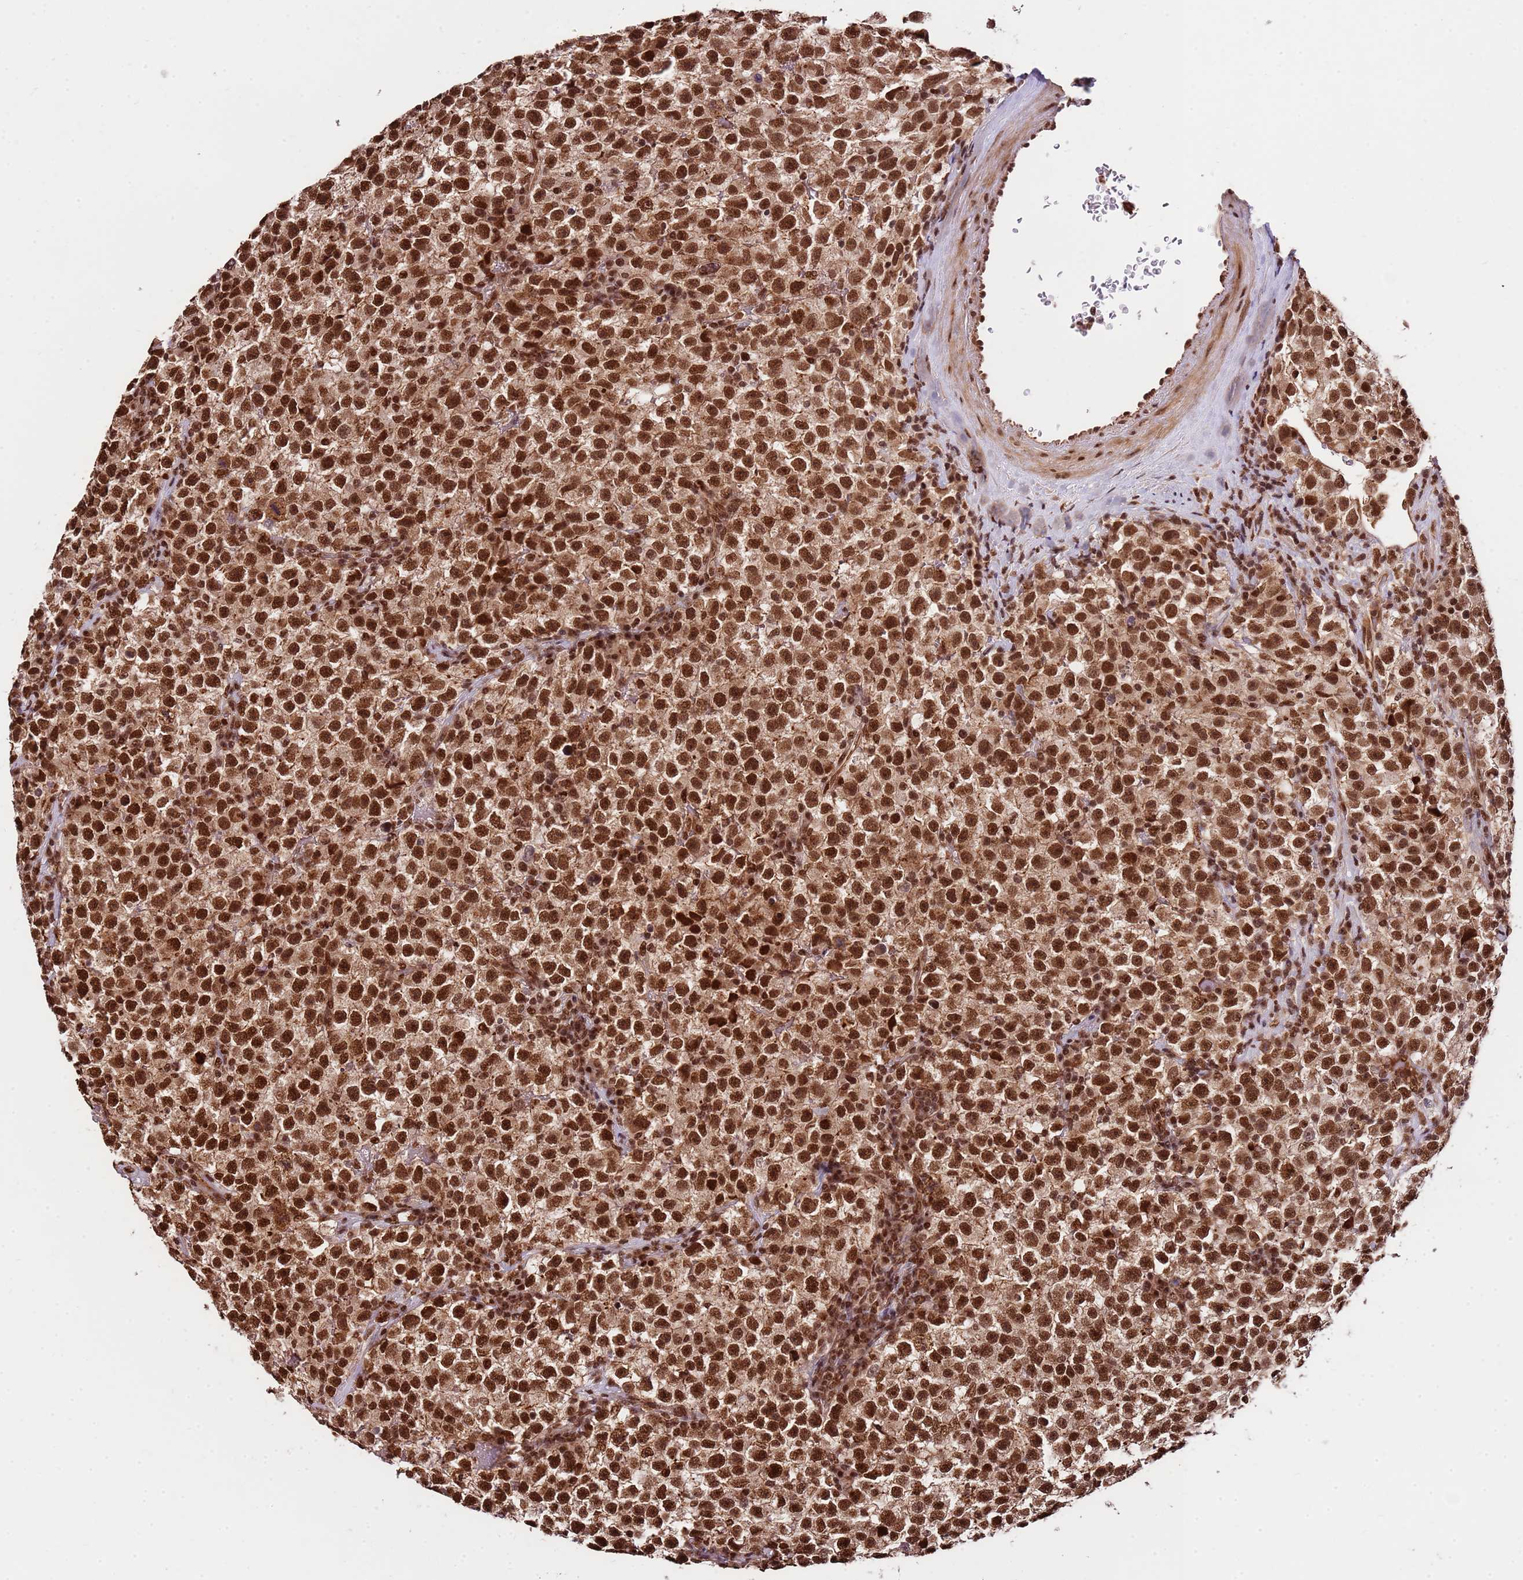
{"staining": {"intensity": "strong", "quantity": ">75%", "location": "nuclear"}, "tissue": "testis cancer", "cell_type": "Tumor cells", "image_type": "cancer", "snomed": [{"axis": "morphology", "description": "Seminoma, NOS"}, {"axis": "topography", "description": "Testis"}], "caption": "About >75% of tumor cells in testis cancer (seminoma) demonstrate strong nuclear protein staining as visualized by brown immunohistochemical staining.", "gene": "ZBTB12", "patient": {"sex": "male", "age": 22}}